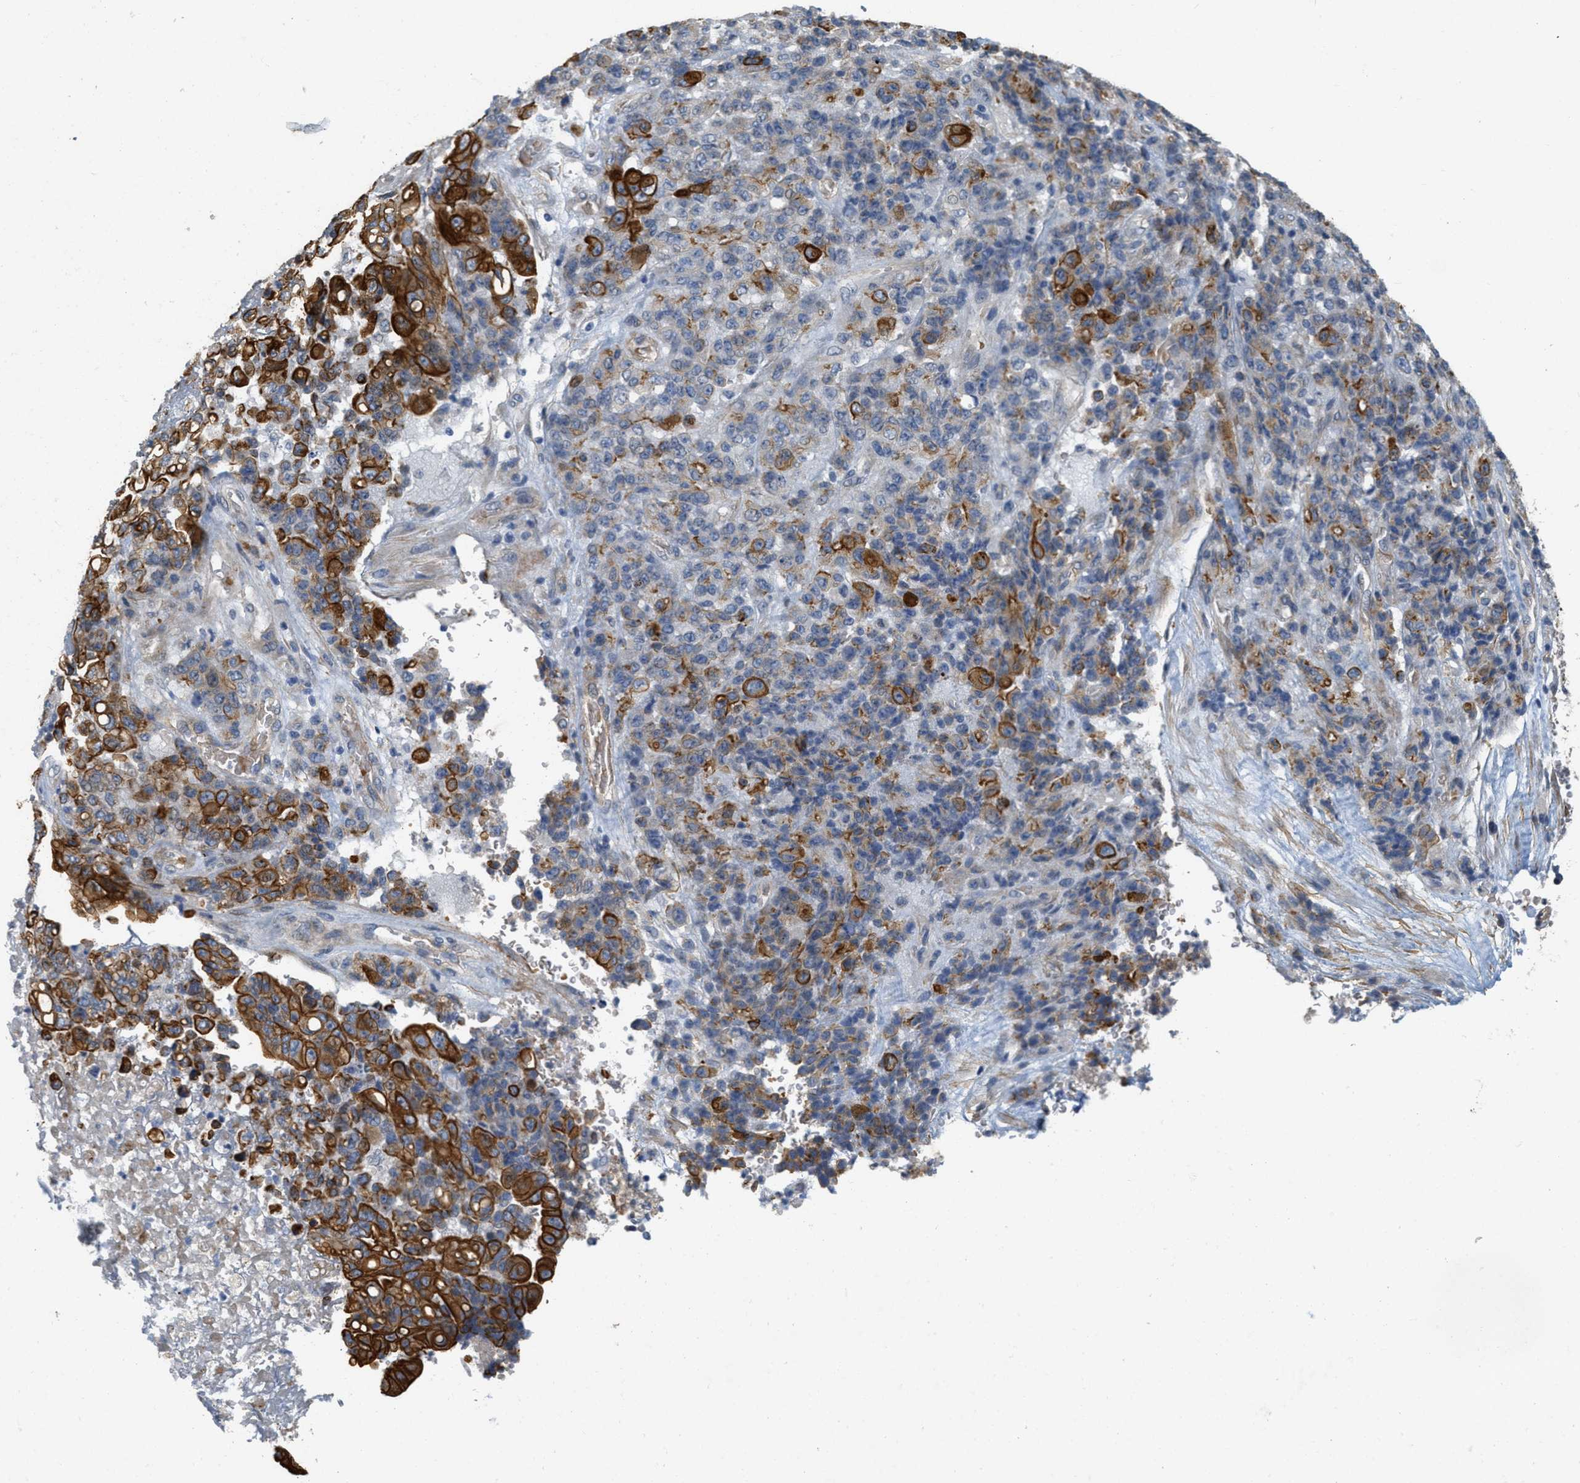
{"staining": {"intensity": "strong", "quantity": "25%-75%", "location": "cytoplasmic/membranous"}, "tissue": "stomach cancer", "cell_type": "Tumor cells", "image_type": "cancer", "snomed": [{"axis": "morphology", "description": "Adenocarcinoma, NOS"}, {"axis": "topography", "description": "Stomach"}], "caption": "The image shows staining of adenocarcinoma (stomach), revealing strong cytoplasmic/membranous protein positivity (brown color) within tumor cells.", "gene": "MRS2", "patient": {"sex": "female", "age": 73}}